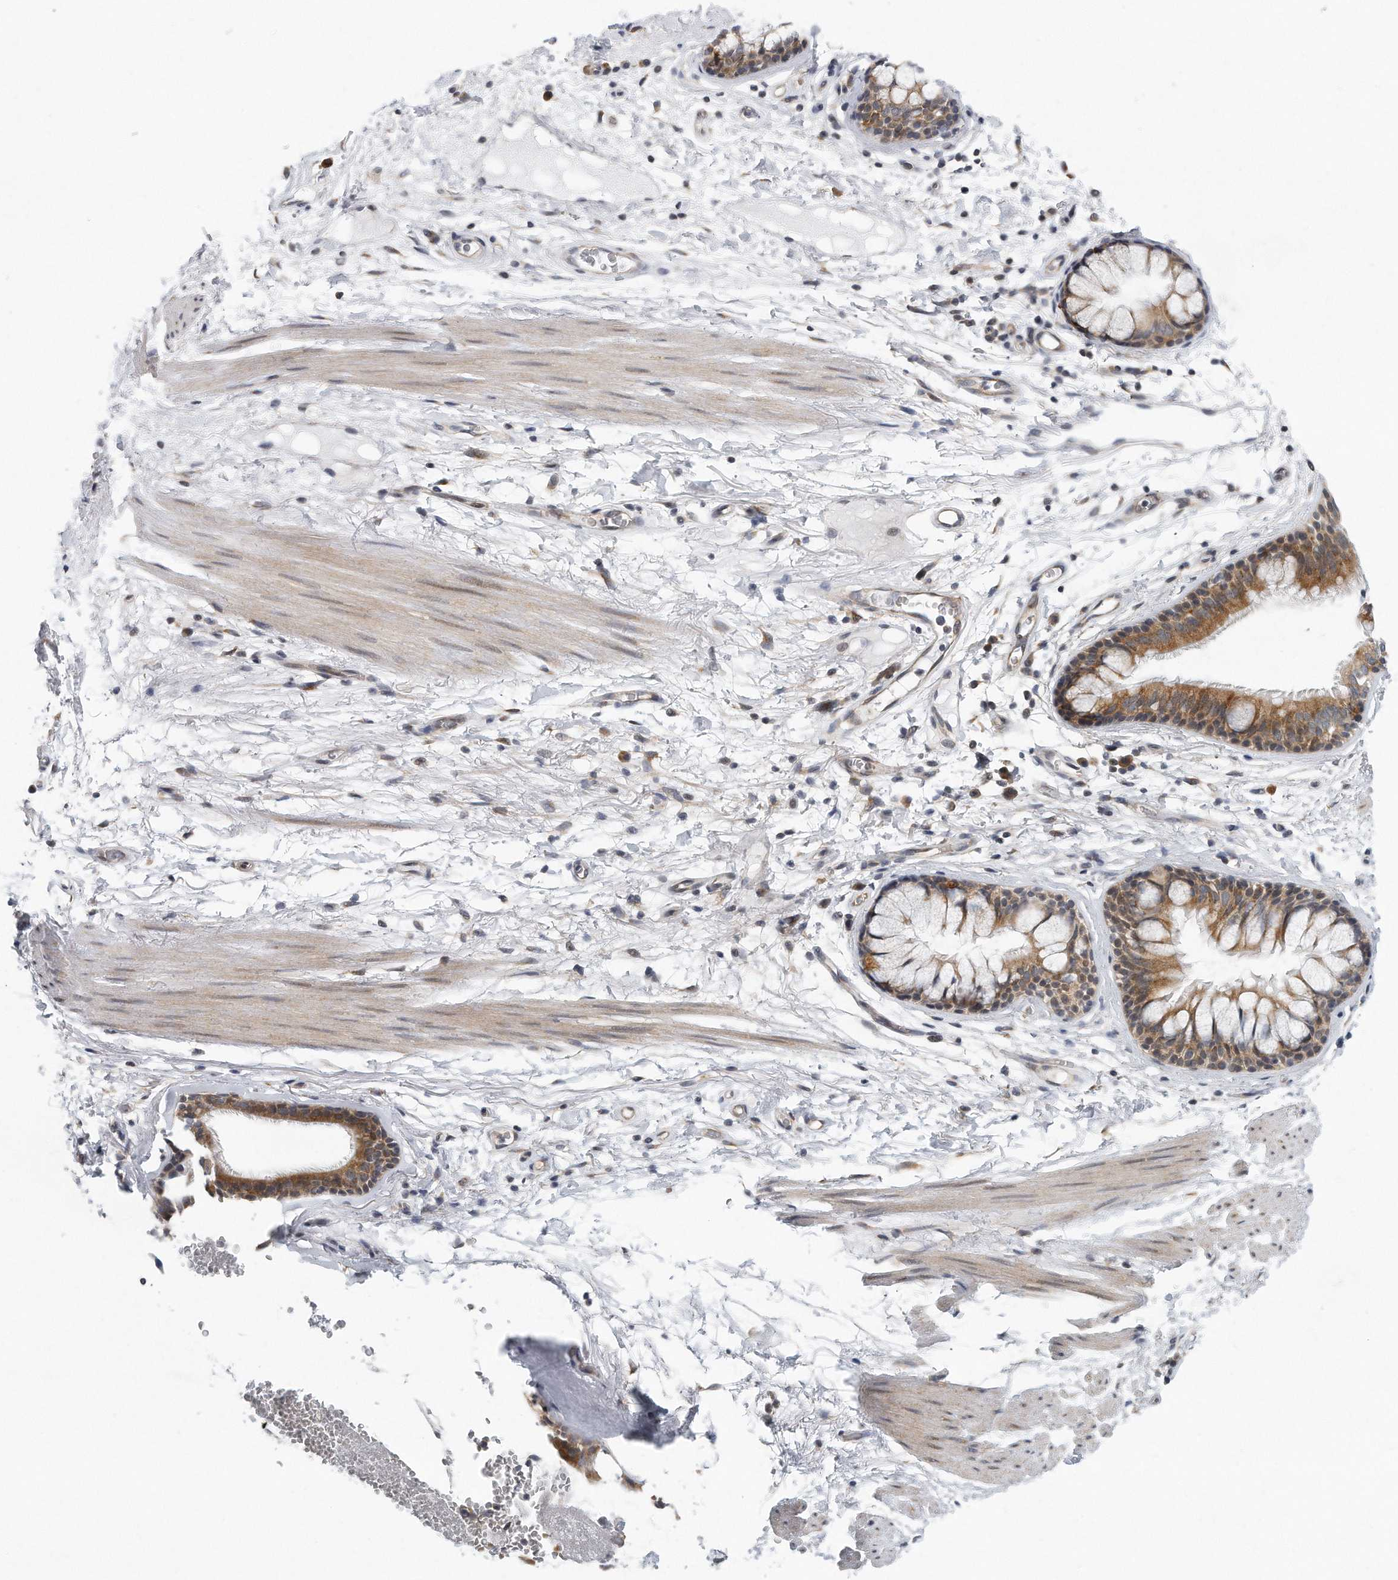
{"staining": {"intensity": "negative", "quantity": "none", "location": "none"}, "tissue": "adipose tissue", "cell_type": "Adipocytes", "image_type": "normal", "snomed": [{"axis": "morphology", "description": "Normal tissue, NOS"}, {"axis": "topography", "description": "Cartilage tissue"}], "caption": "This is an IHC histopathology image of unremarkable adipose tissue. There is no expression in adipocytes.", "gene": "VLDLR", "patient": {"sex": "female", "age": 63}}